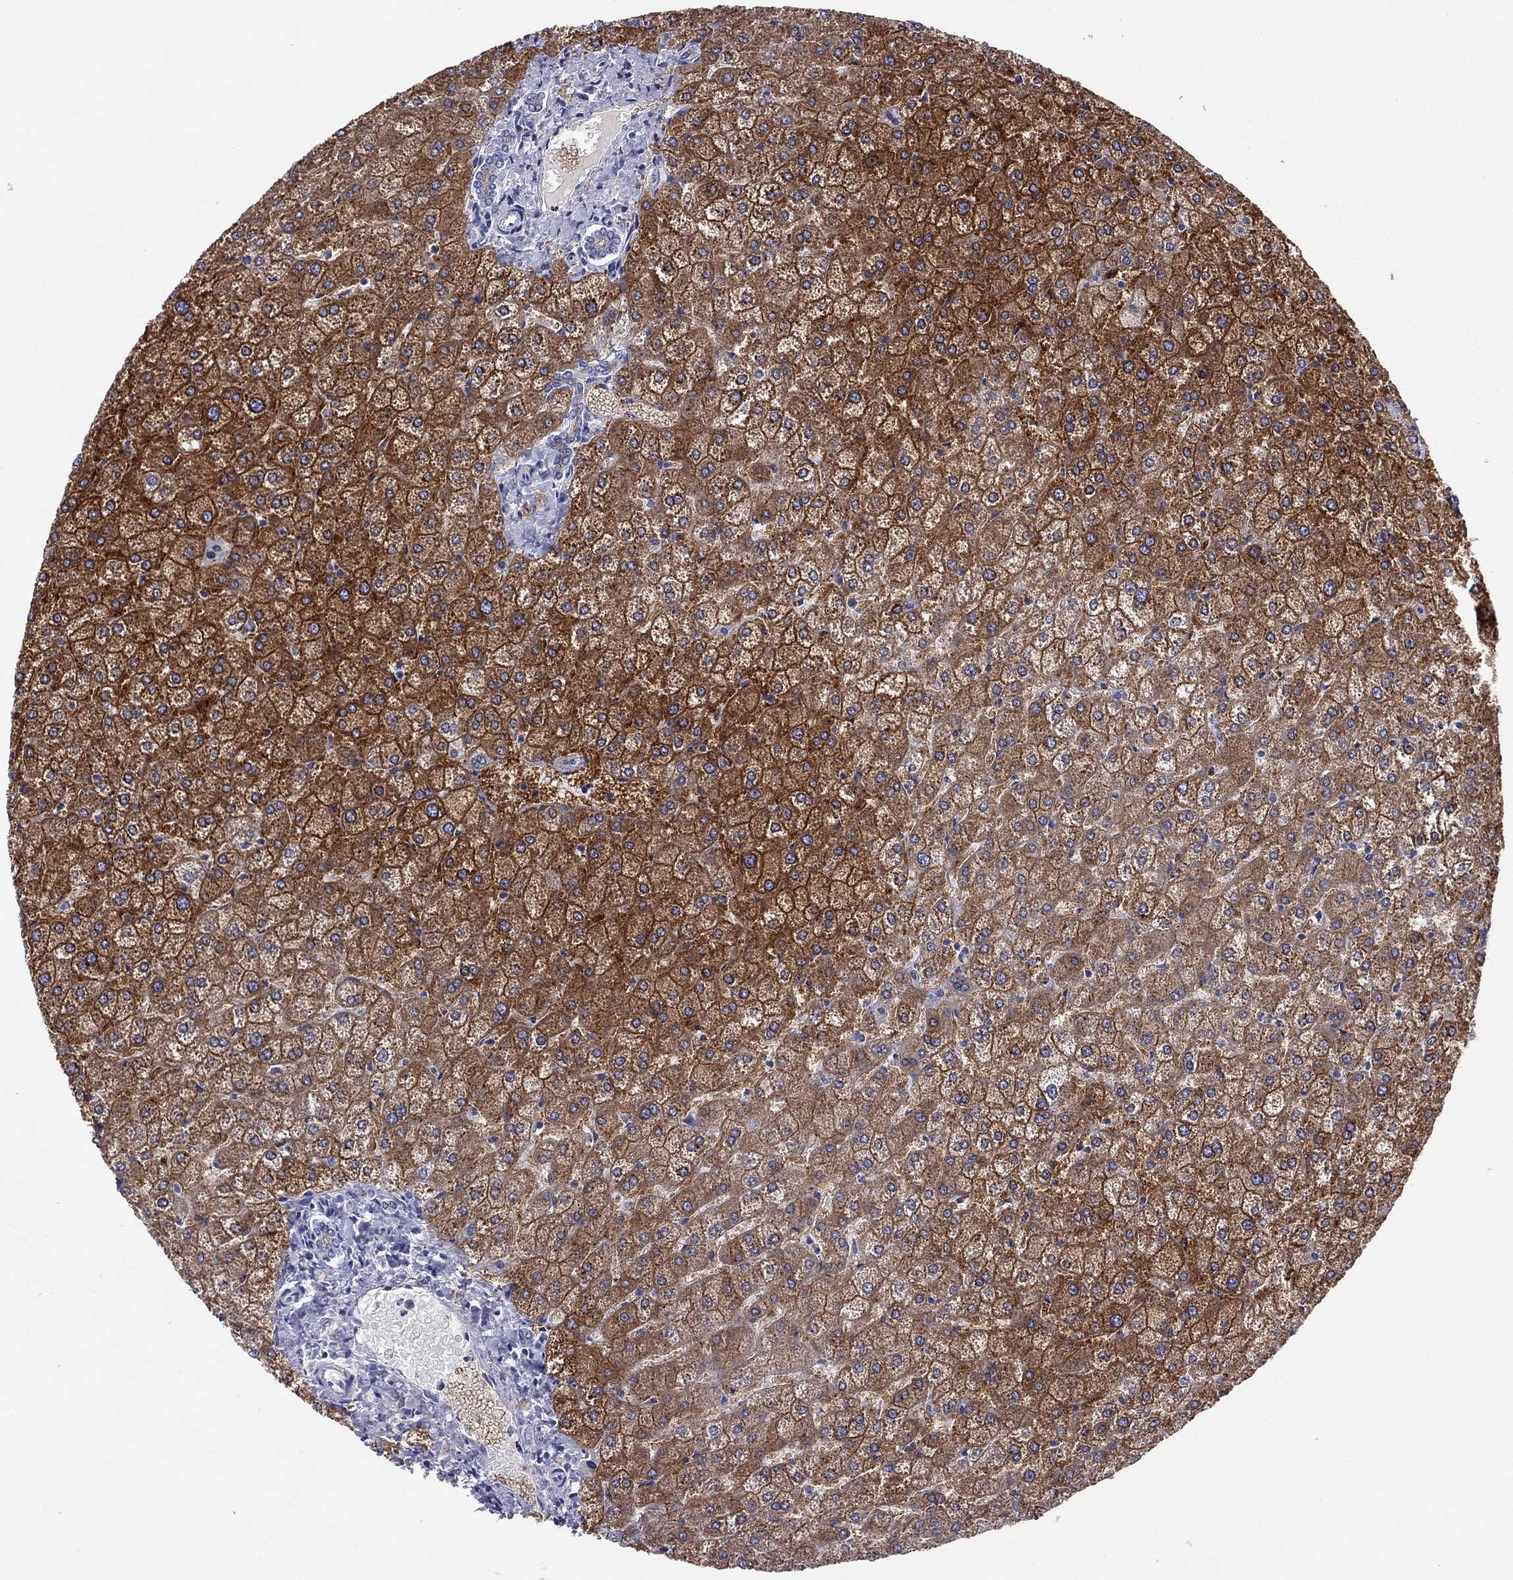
{"staining": {"intensity": "negative", "quantity": "none", "location": "none"}, "tissue": "liver", "cell_type": "Cholangiocytes", "image_type": "normal", "snomed": [{"axis": "morphology", "description": "Normal tissue, NOS"}, {"axis": "topography", "description": "Liver"}], "caption": "Immunohistochemical staining of unremarkable liver demonstrates no significant staining in cholangiocytes. (DAB IHC visualized using brightfield microscopy, high magnification).", "gene": "CNTNAP4", "patient": {"sex": "female", "age": 32}}